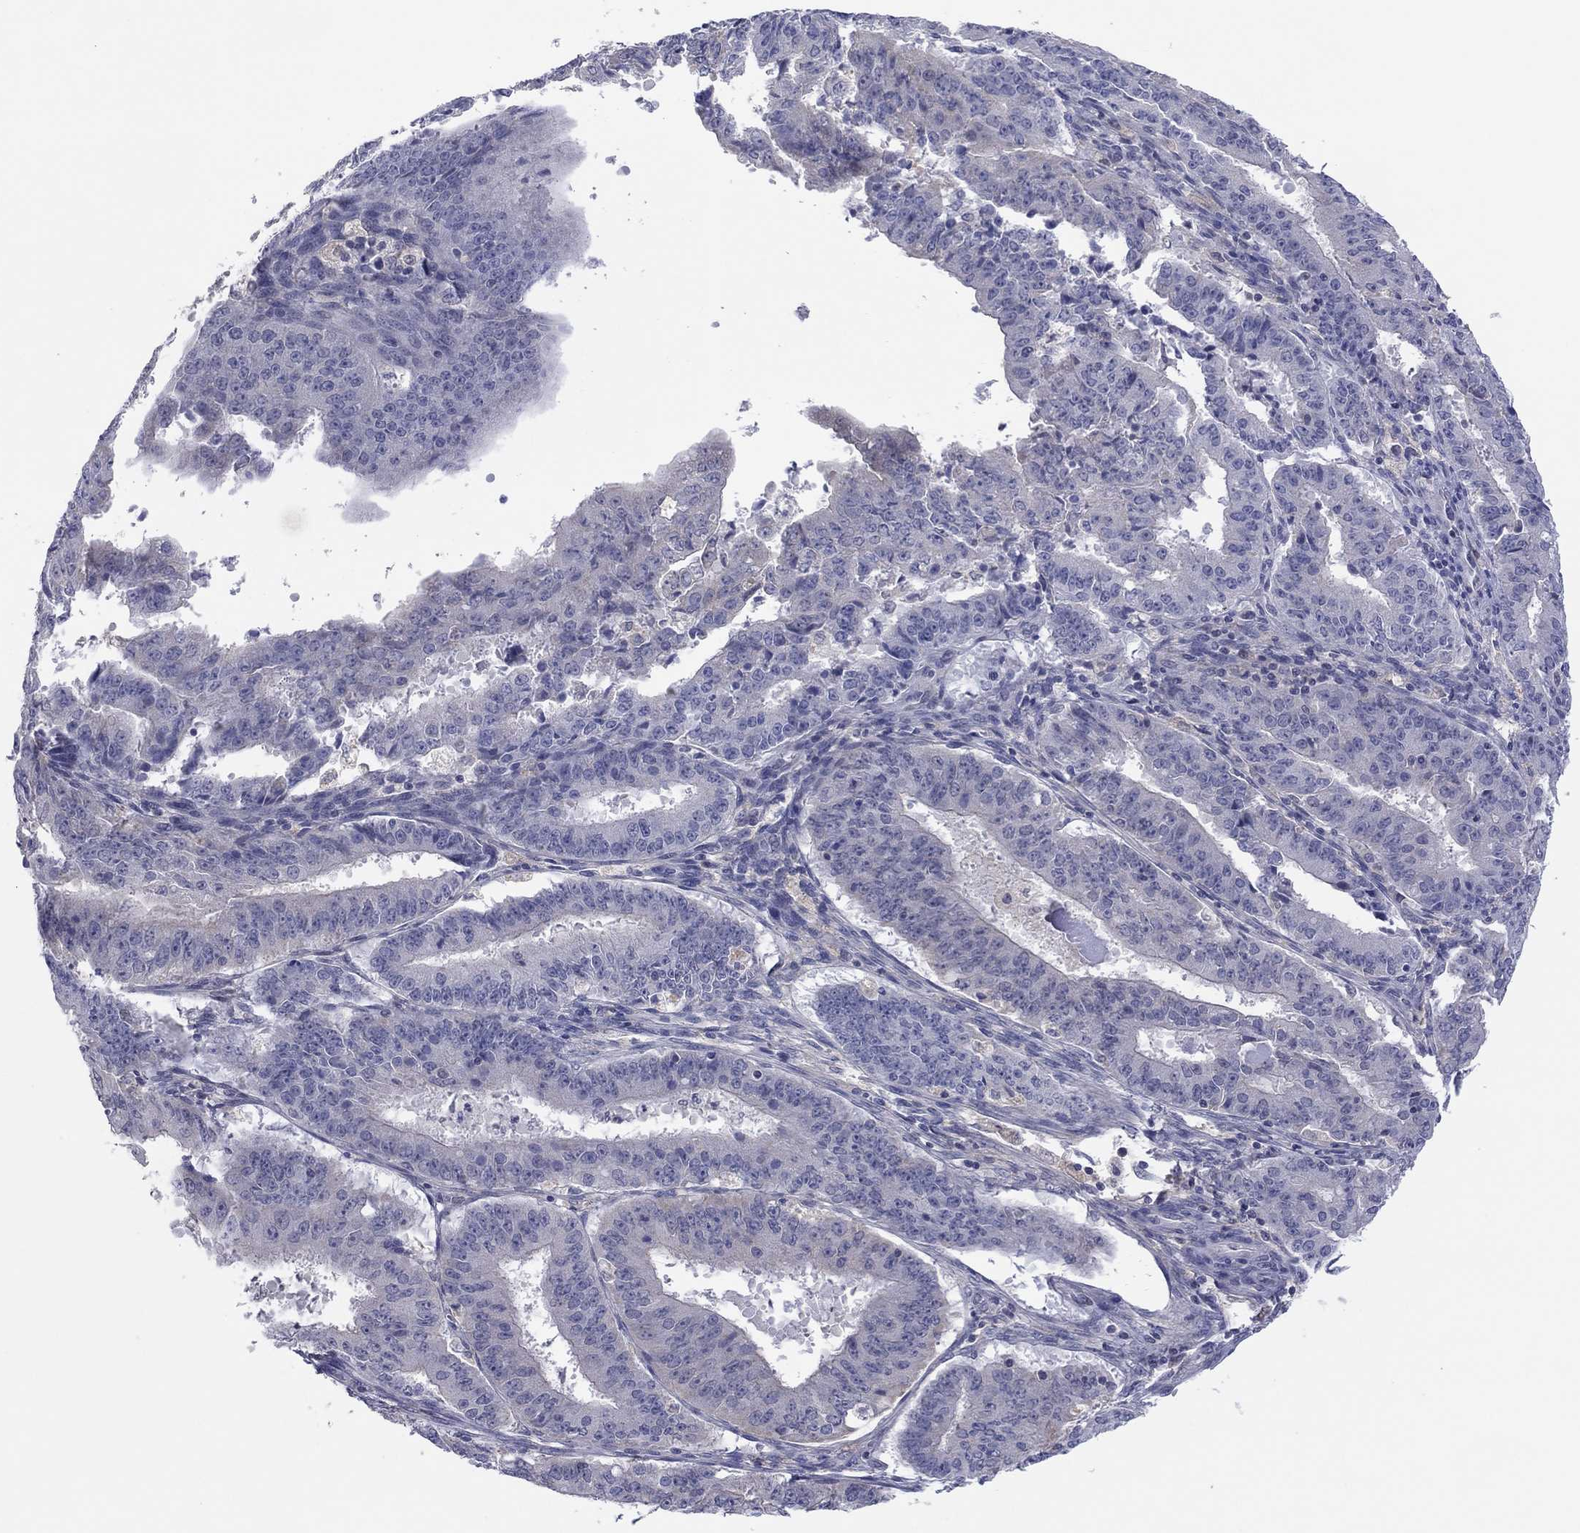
{"staining": {"intensity": "negative", "quantity": "none", "location": "none"}, "tissue": "ovarian cancer", "cell_type": "Tumor cells", "image_type": "cancer", "snomed": [{"axis": "morphology", "description": "Carcinoma, endometroid"}, {"axis": "topography", "description": "Ovary"}], "caption": "Immunohistochemistry of ovarian endometroid carcinoma displays no positivity in tumor cells.", "gene": "CYP2B6", "patient": {"sex": "female", "age": 42}}